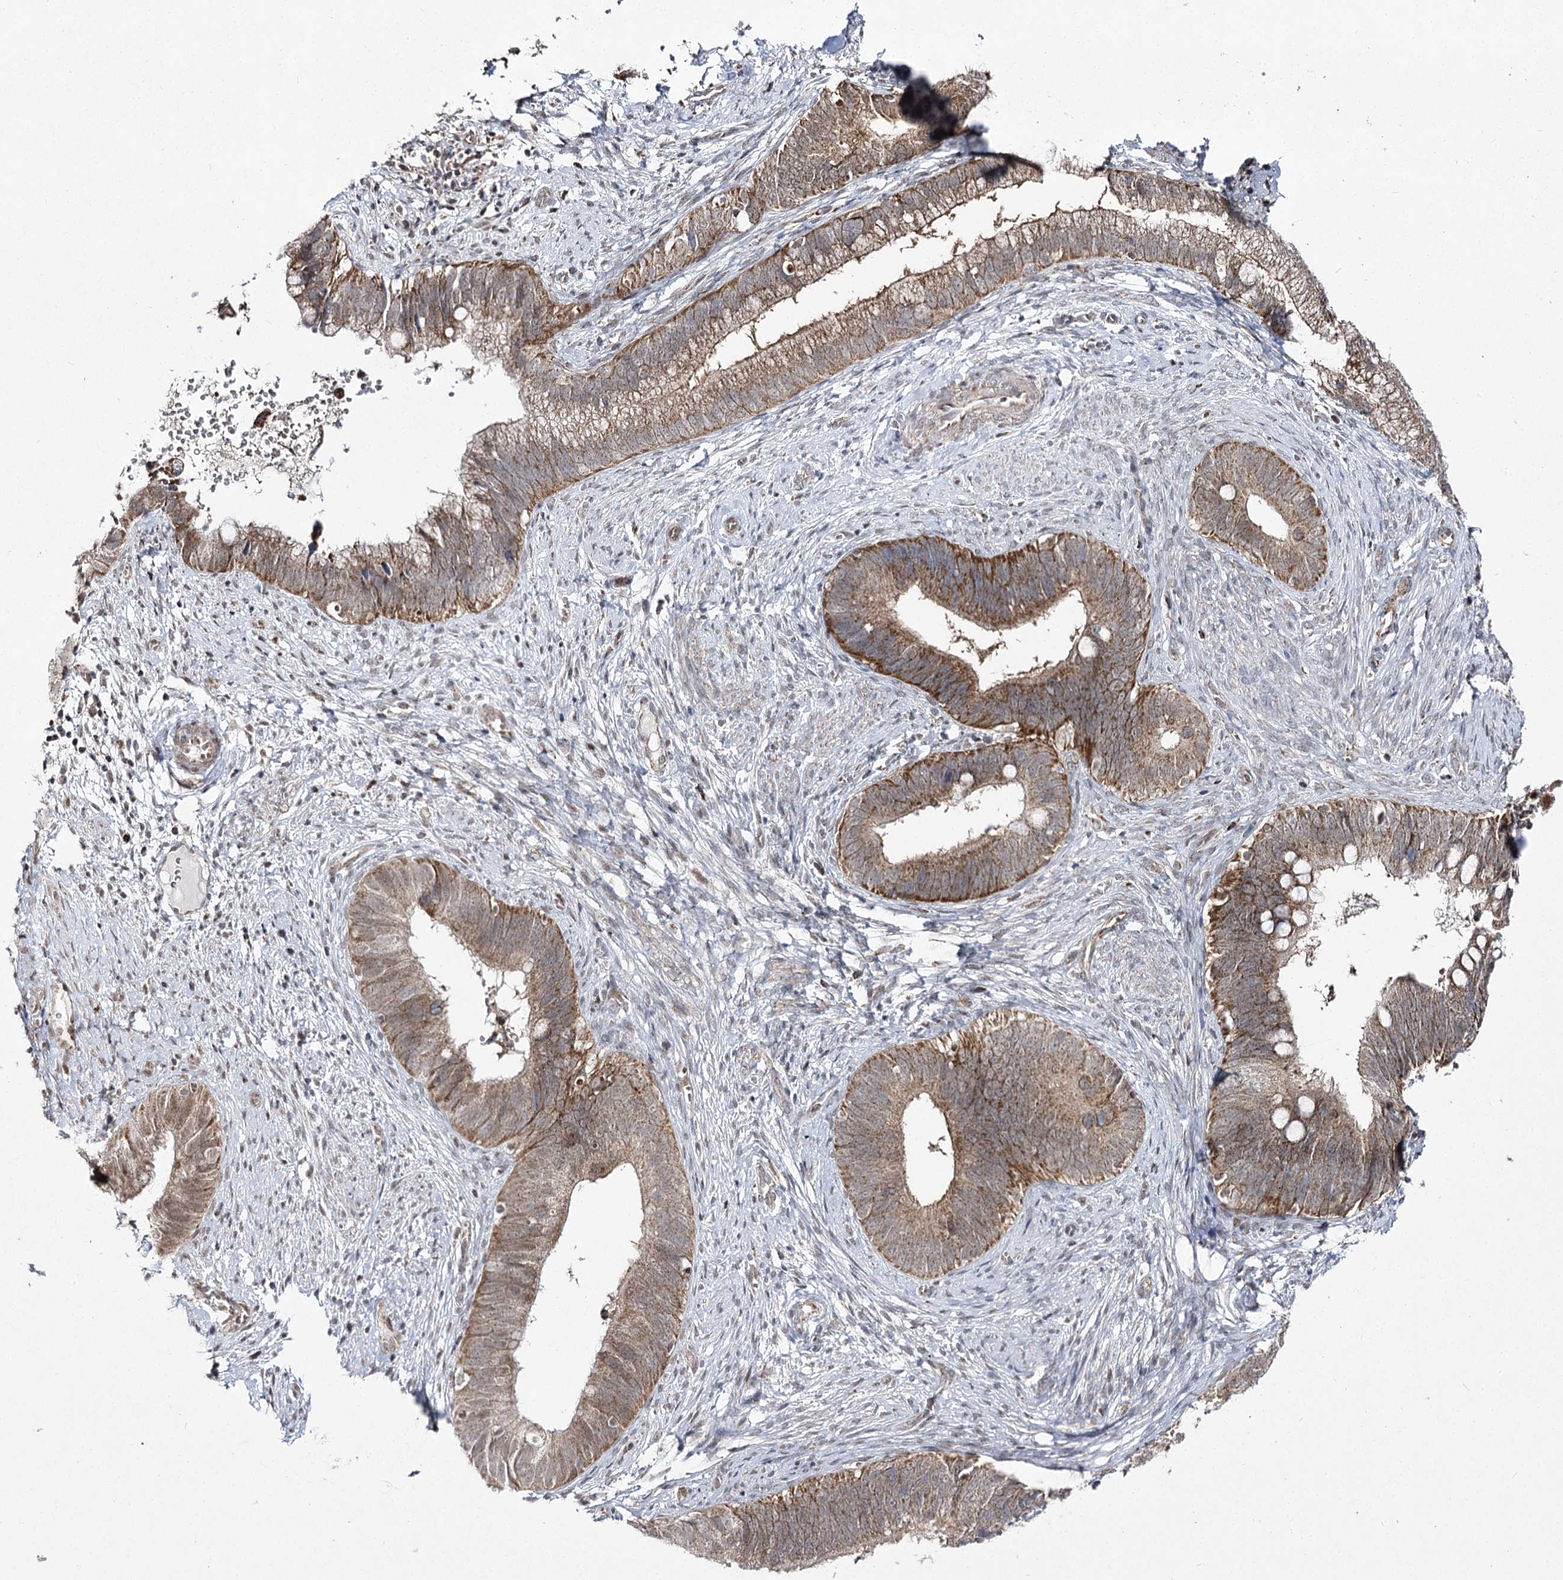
{"staining": {"intensity": "moderate", "quantity": ">75%", "location": "cytoplasmic/membranous"}, "tissue": "cervical cancer", "cell_type": "Tumor cells", "image_type": "cancer", "snomed": [{"axis": "morphology", "description": "Adenocarcinoma, NOS"}, {"axis": "topography", "description": "Cervix"}], "caption": "Cervical cancer (adenocarcinoma) stained with immunohistochemistry (IHC) exhibits moderate cytoplasmic/membranous expression in approximately >75% of tumor cells.", "gene": "SLC4A1AP", "patient": {"sex": "female", "age": 42}}